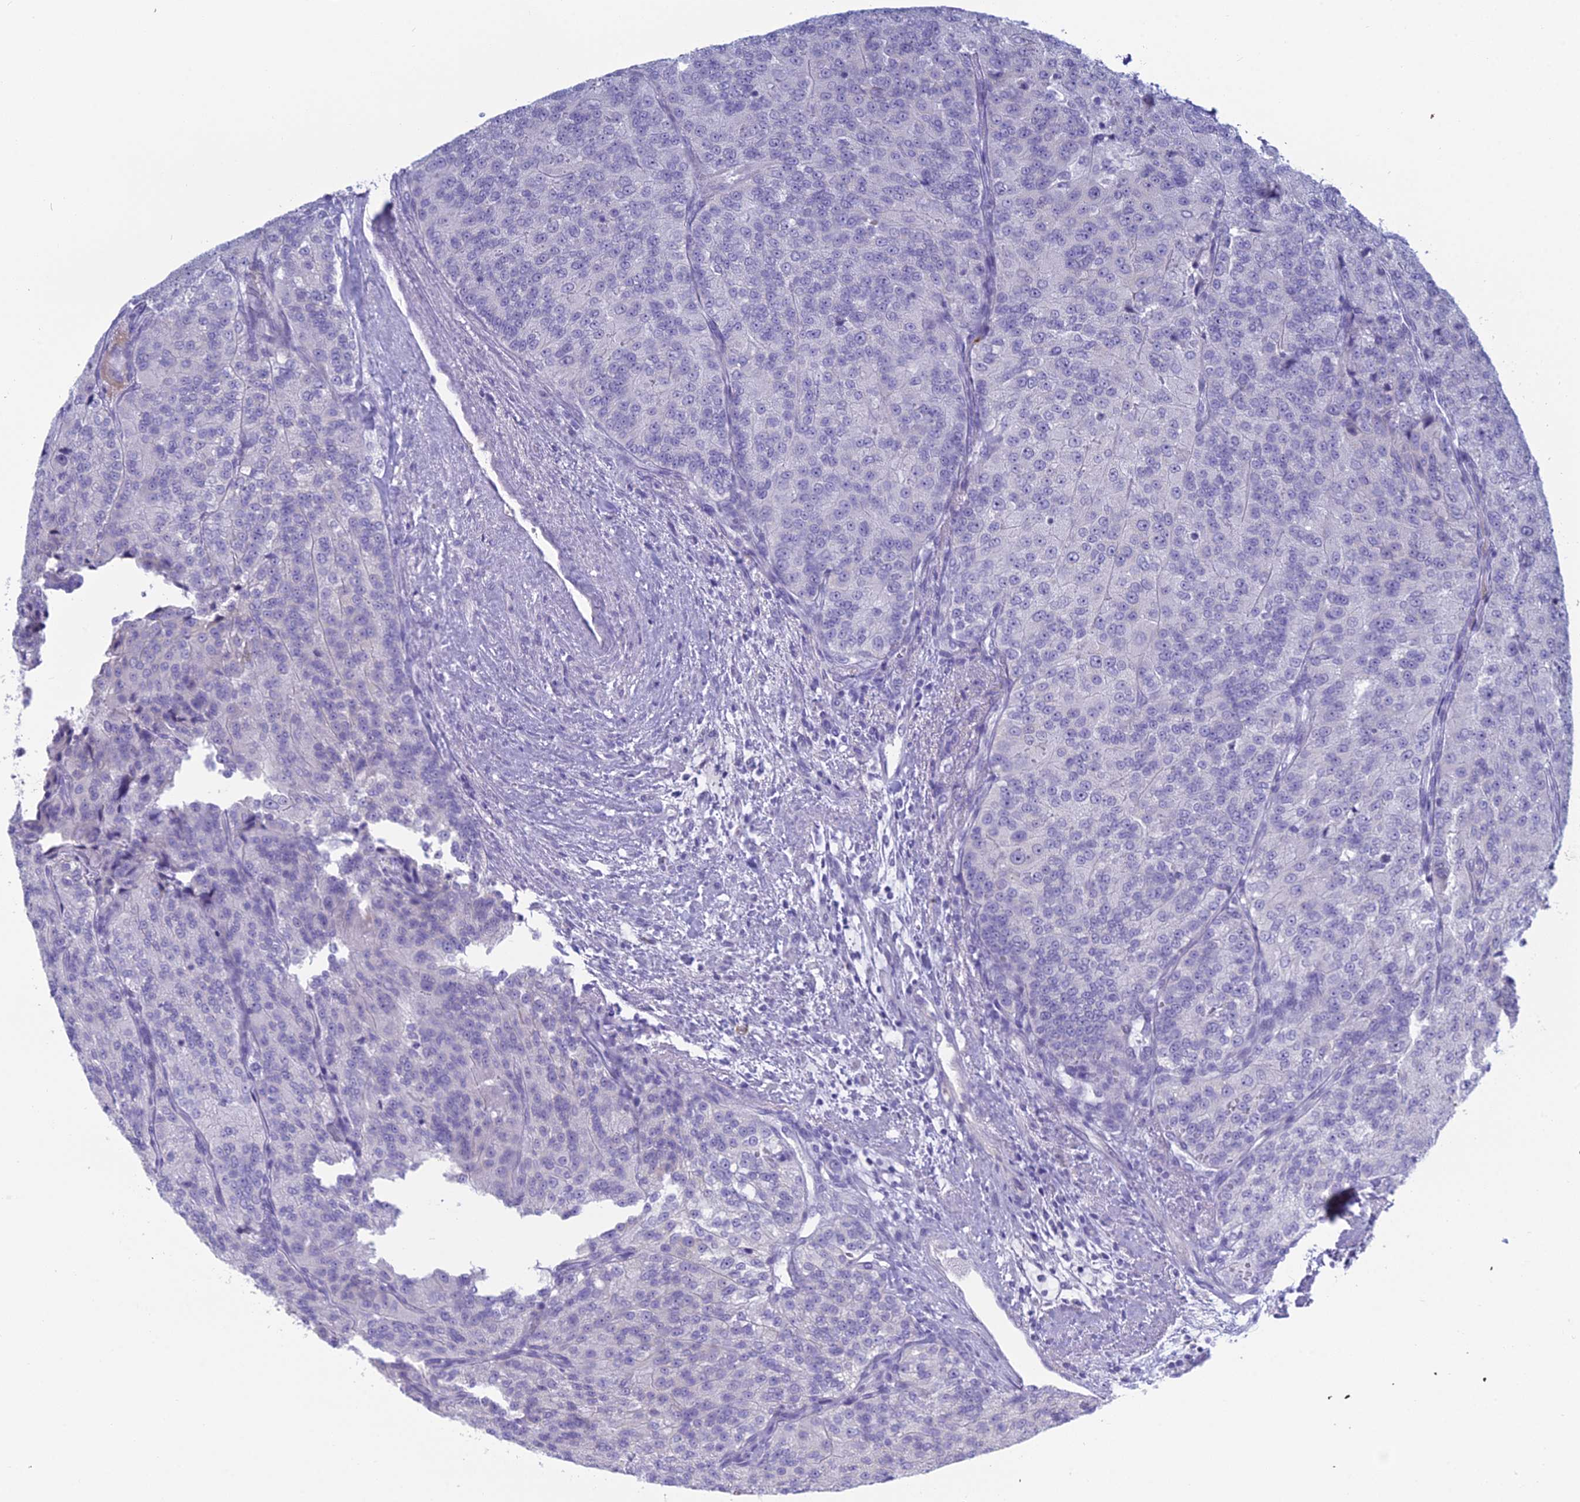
{"staining": {"intensity": "negative", "quantity": "none", "location": "none"}, "tissue": "renal cancer", "cell_type": "Tumor cells", "image_type": "cancer", "snomed": [{"axis": "morphology", "description": "Adenocarcinoma, NOS"}, {"axis": "topography", "description": "Kidney"}], "caption": "This is an IHC micrograph of human adenocarcinoma (renal). There is no expression in tumor cells.", "gene": "MUC13", "patient": {"sex": "female", "age": 63}}